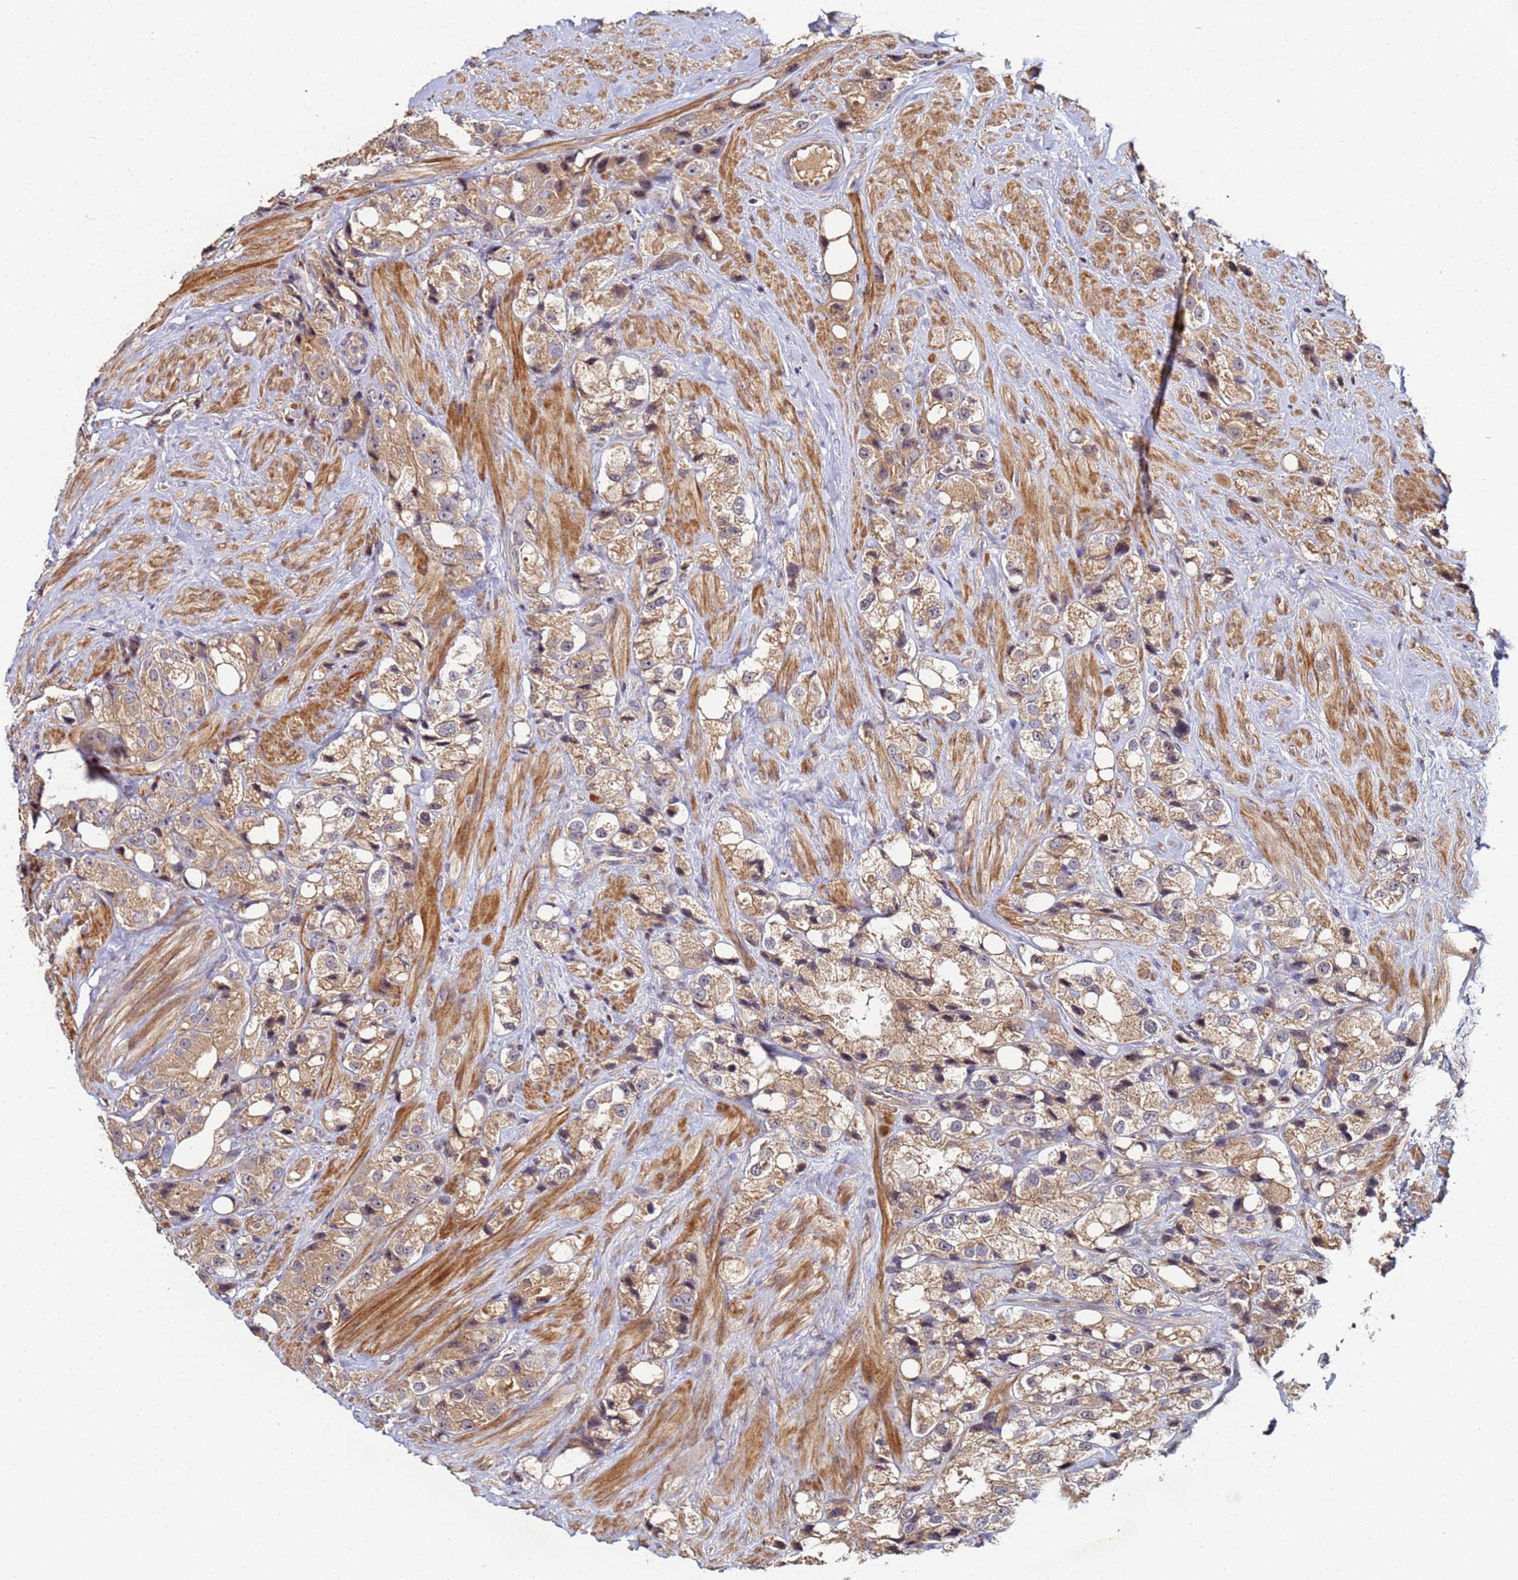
{"staining": {"intensity": "moderate", "quantity": ">75%", "location": "cytoplasmic/membranous"}, "tissue": "prostate cancer", "cell_type": "Tumor cells", "image_type": "cancer", "snomed": [{"axis": "morphology", "description": "Adenocarcinoma, NOS"}, {"axis": "topography", "description": "Prostate"}], "caption": "Protein expression analysis of human prostate adenocarcinoma reveals moderate cytoplasmic/membranous staining in approximately >75% of tumor cells. The staining was performed using DAB (3,3'-diaminobenzidine), with brown indicating positive protein expression. Nuclei are stained blue with hematoxylin.", "gene": "OSER1", "patient": {"sex": "male", "age": 79}}